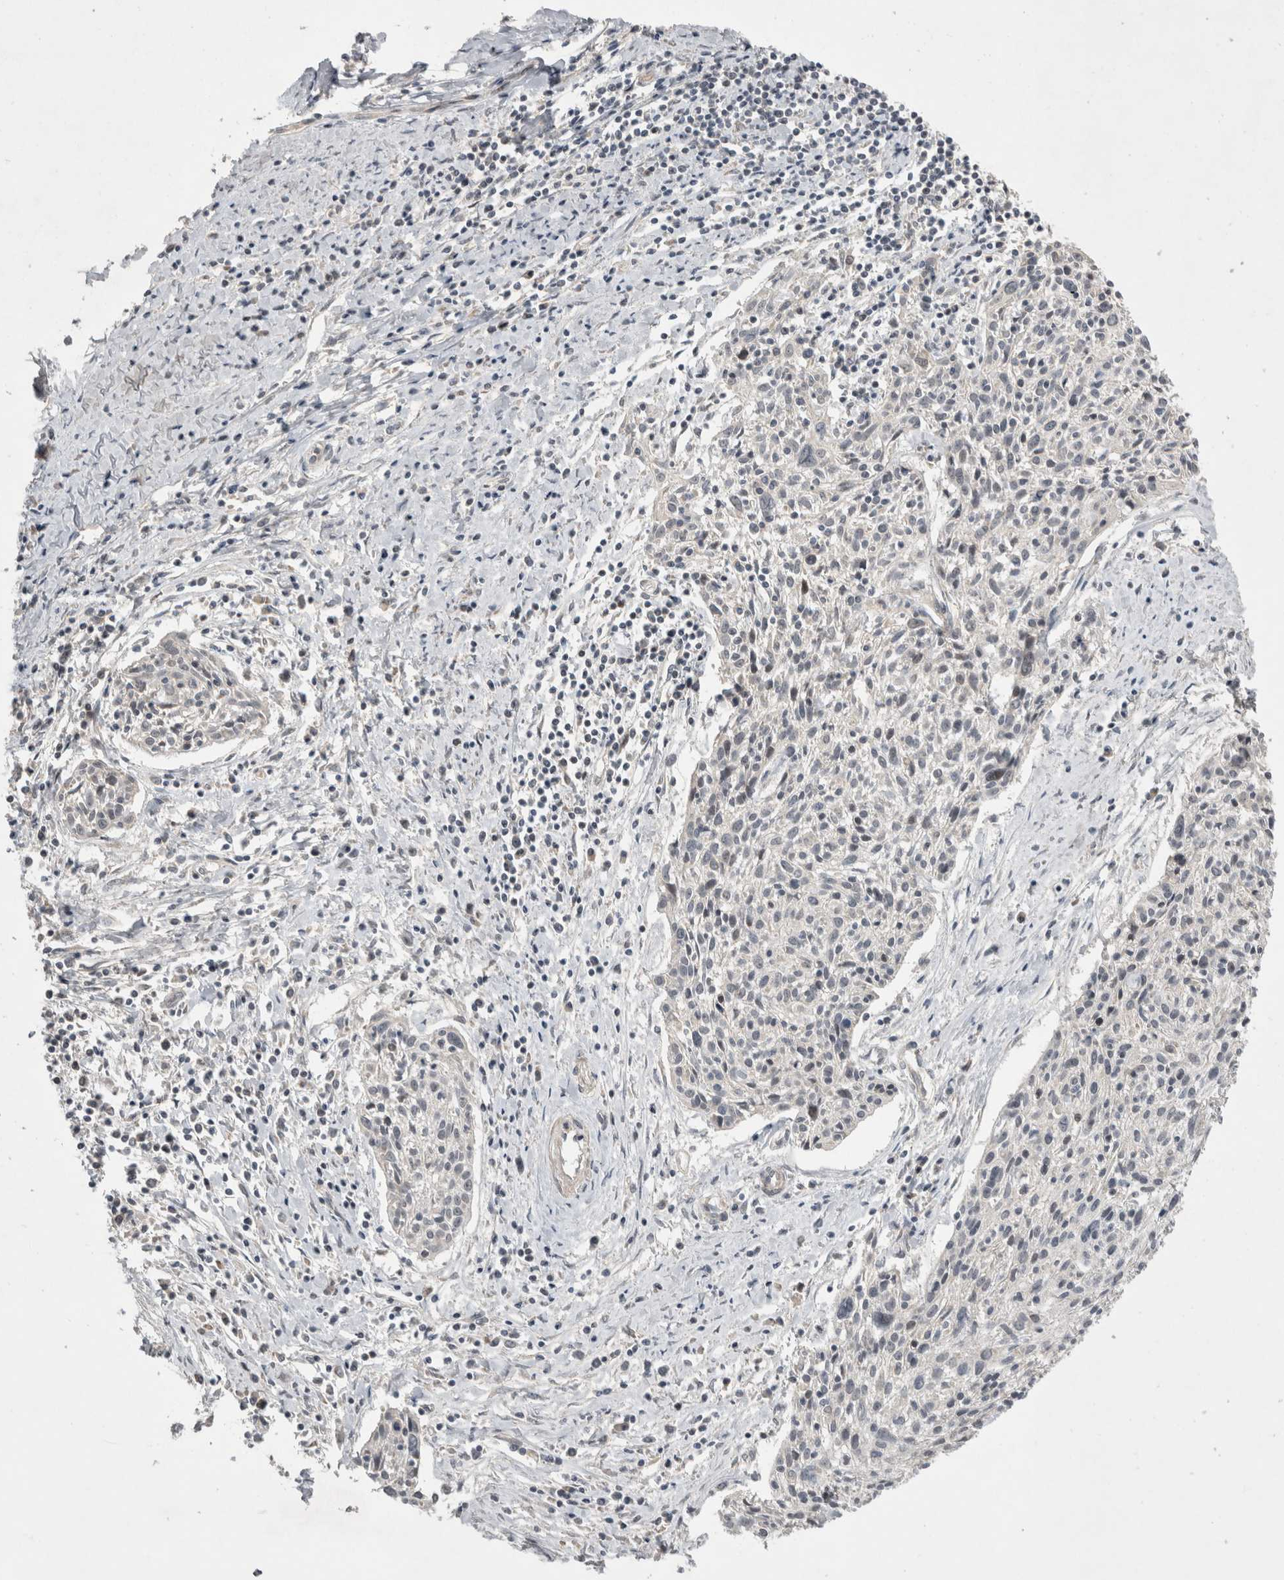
{"staining": {"intensity": "negative", "quantity": "none", "location": "none"}, "tissue": "cervical cancer", "cell_type": "Tumor cells", "image_type": "cancer", "snomed": [{"axis": "morphology", "description": "Squamous cell carcinoma, NOS"}, {"axis": "topography", "description": "Cervix"}], "caption": "Tumor cells show no significant protein staining in cervical cancer.", "gene": "KCNIP1", "patient": {"sex": "female", "age": 51}}